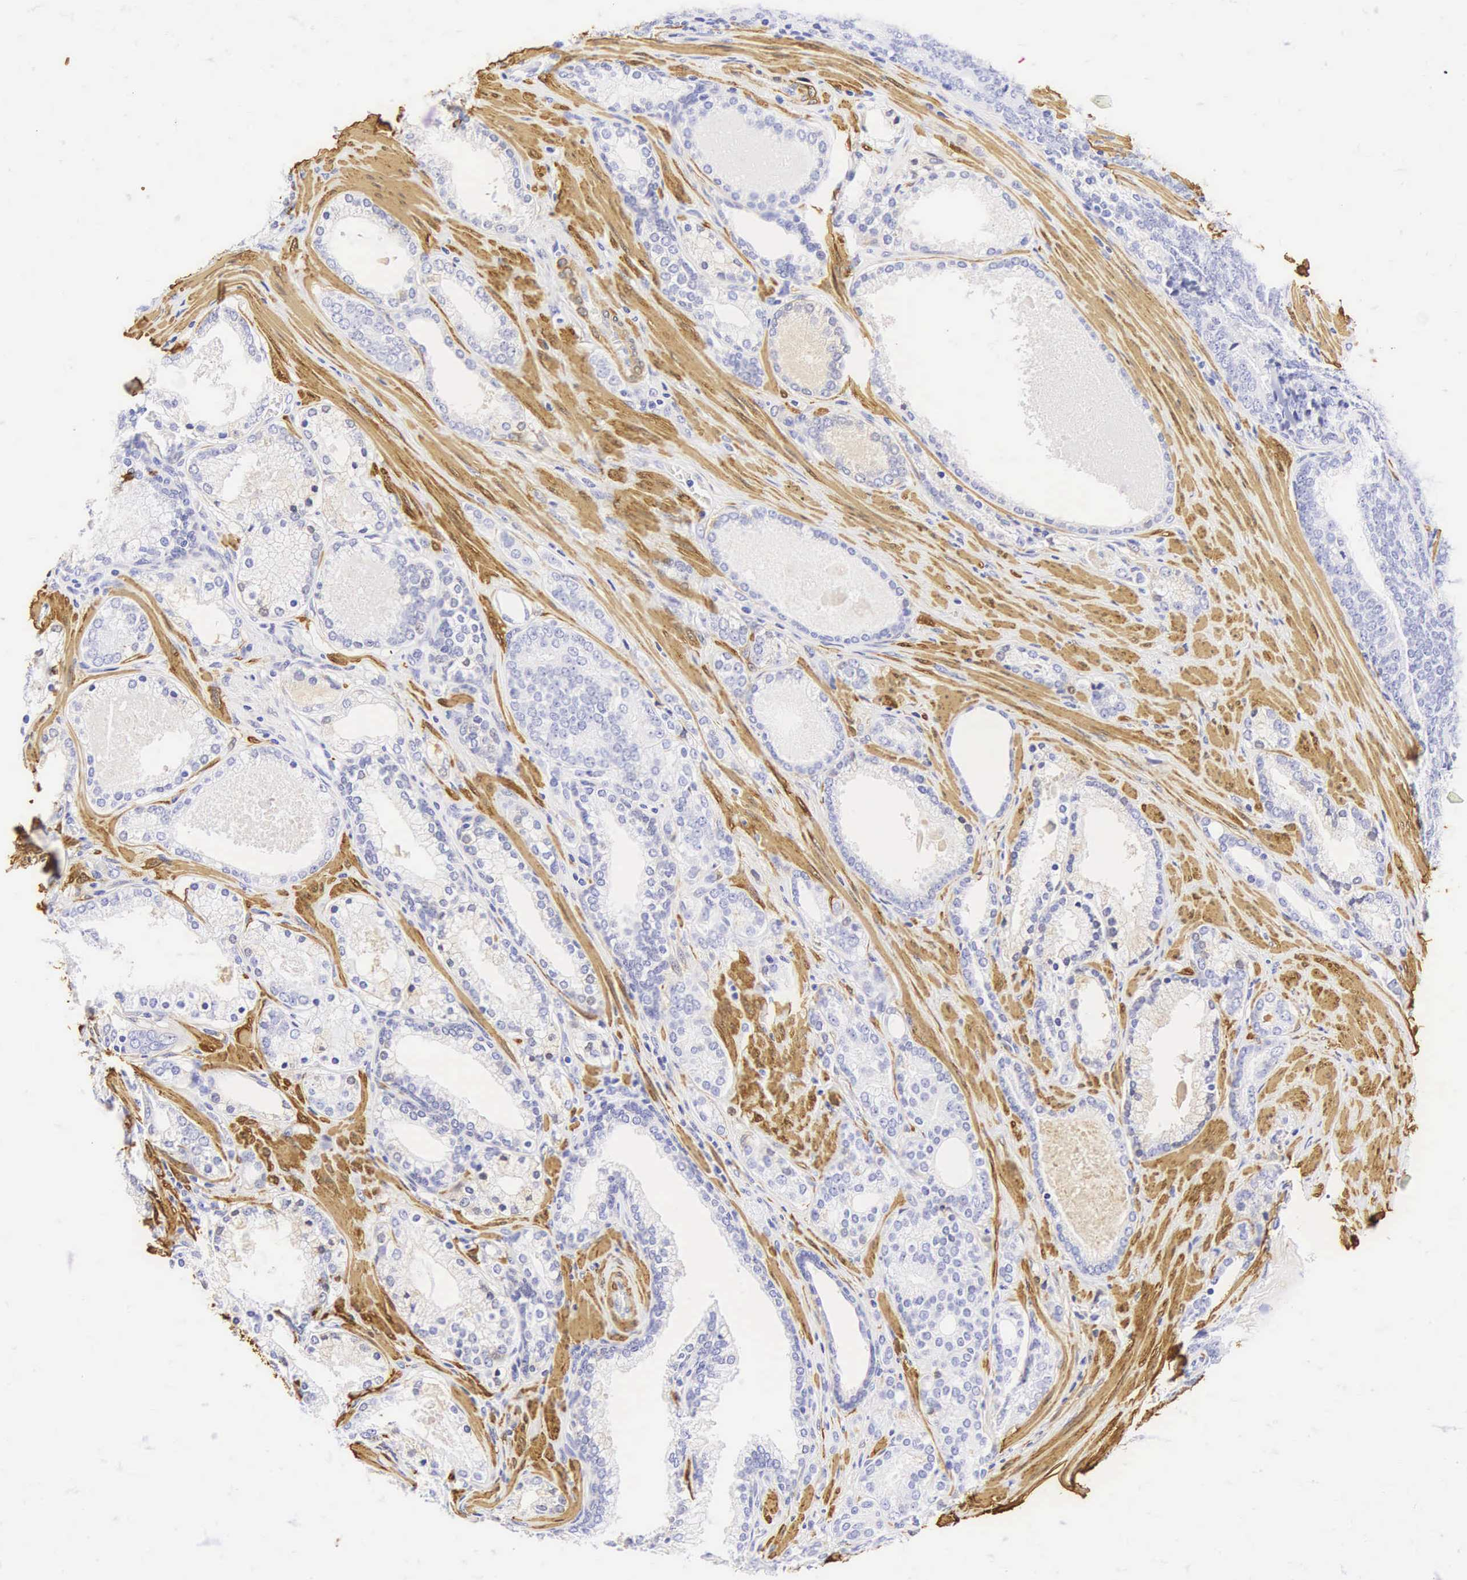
{"staining": {"intensity": "negative", "quantity": "none", "location": "none"}, "tissue": "prostate cancer", "cell_type": "Tumor cells", "image_type": "cancer", "snomed": [{"axis": "morphology", "description": "Adenocarcinoma, Low grade"}, {"axis": "topography", "description": "Prostate"}], "caption": "Tumor cells show no significant expression in adenocarcinoma (low-grade) (prostate).", "gene": "CNN1", "patient": {"sex": "male", "age": 71}}